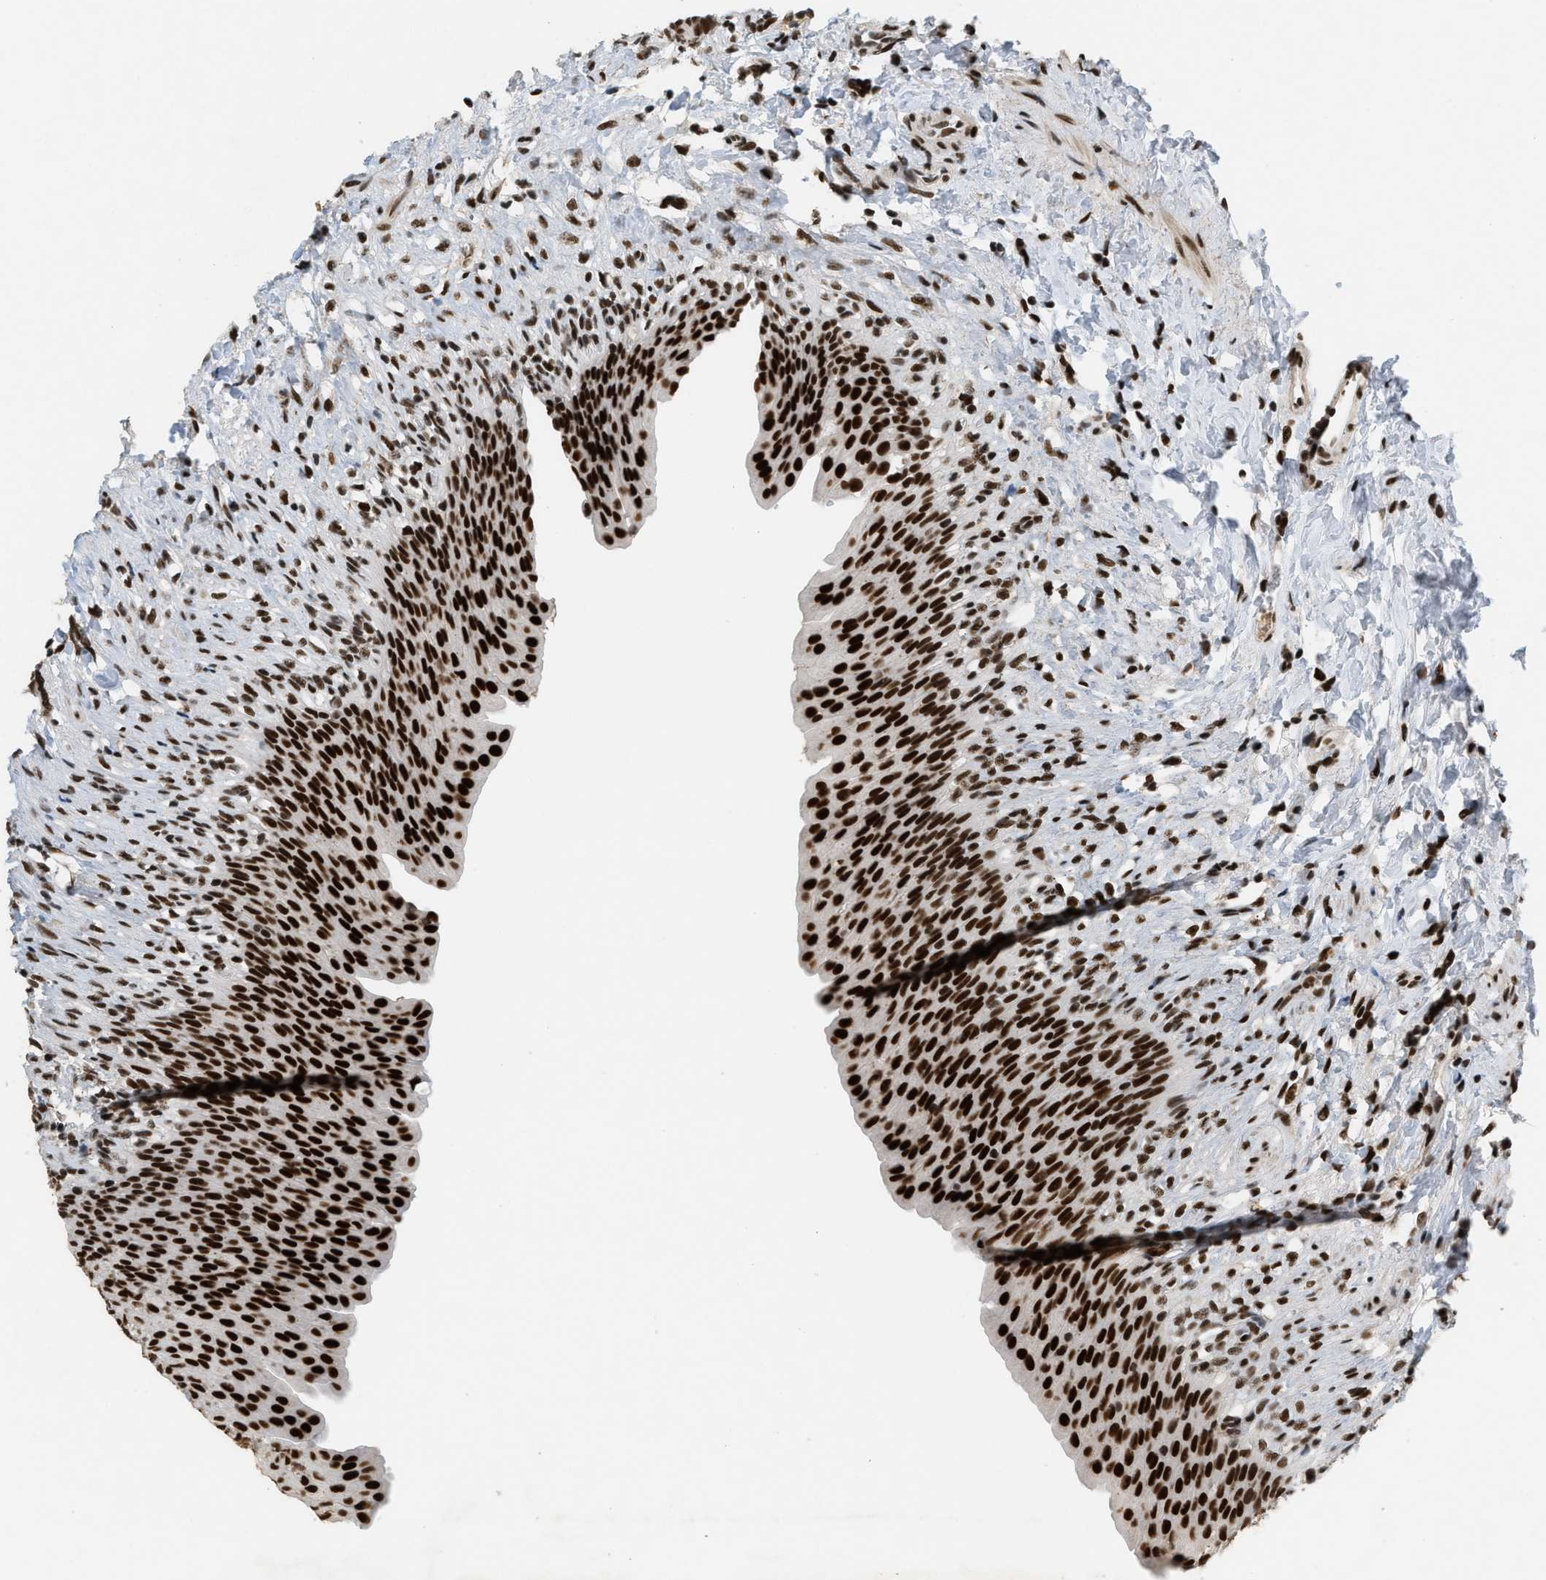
{"staining": {"intensity": "strong", "quantity": ">75%", "location": "nuclear"}, "tissue": "urinary bladder", "cell_type": "Urothelial cells", "image_type": "normal", "snomed": [{"axis": "morphology", "description": "Normal tissue, NOS"}, {"axis": "topography", "description": "Urinary bladder"}], "caption": "Immunohistochemistry (IHC) micrograph of unremarkable urinary bladder: human urinary bladder stained using immunohistochemistry (IHC) demonstrates high levels of strong protein expression localized specifically in the nuclear of urothelial cells, appearing as a nuclear brown color.", "gene": "SMARCB1", "patient": {"sex": "female", "age": 79}}